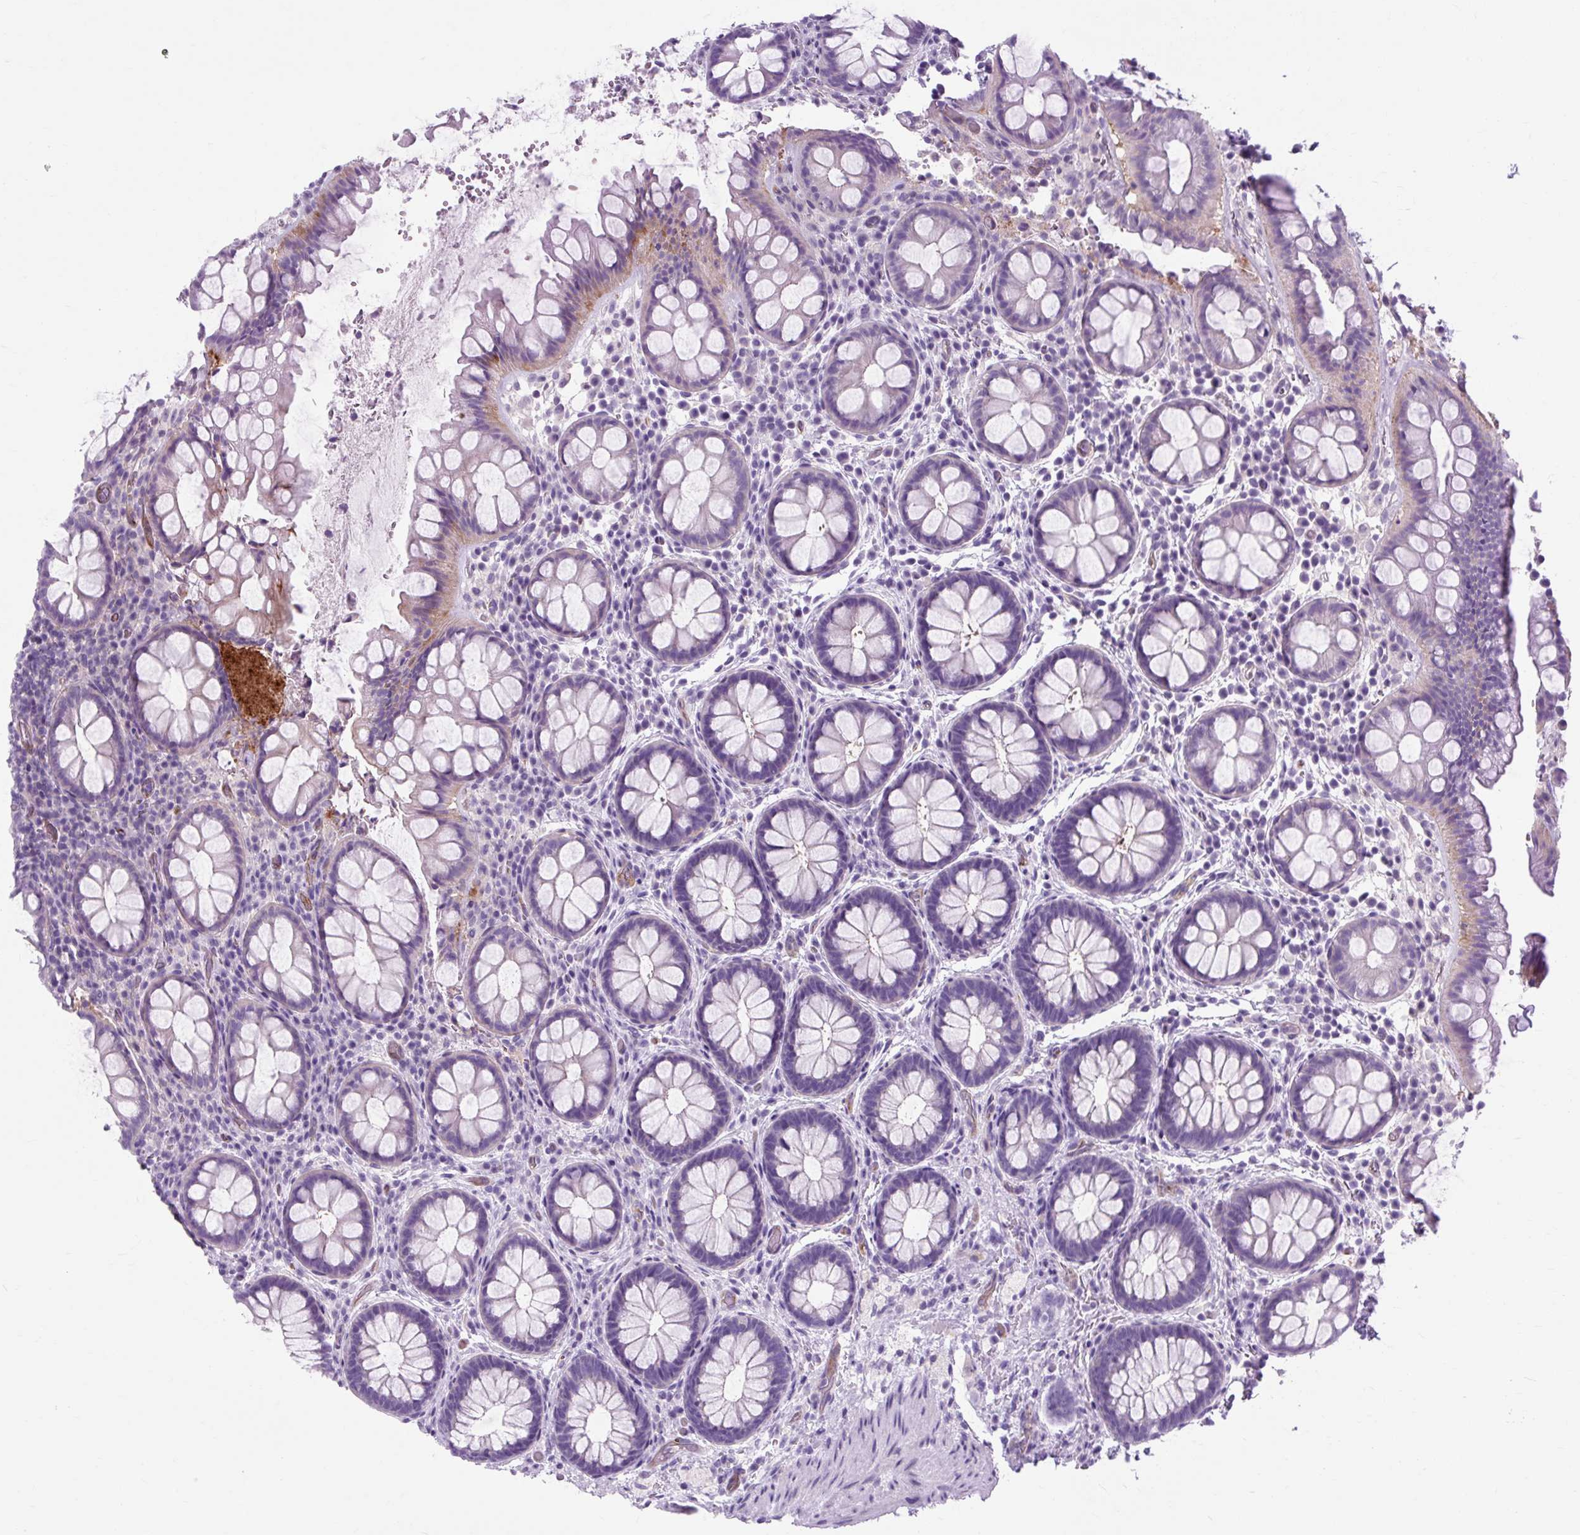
{"staining": {"intensity": "moderate", "quantity": "<25%", "location": "cytoplasmic/membranous"}, "tissue": "rectum", "cell_type": "Glandular cells", "image_type": "normal", "snomed": [{"axis": "morphology", "description": "Normal tissue, NOS"}, {"axis": "topography", "description": "Rectum"}], "caption": "Immunohistochemical staining of unremarkable rectum shows low levels of moderate cytoplasmic/membranous expression in approximately <25% of glandular cells. The staining was performed using DAB (3,3'-diaminobenzidine), with brown indicating positive protein expression. Nuclei are stained blue with hematoxylin.", "gene": "OOEP", "patient": {"sex": "female", "age": 69}}